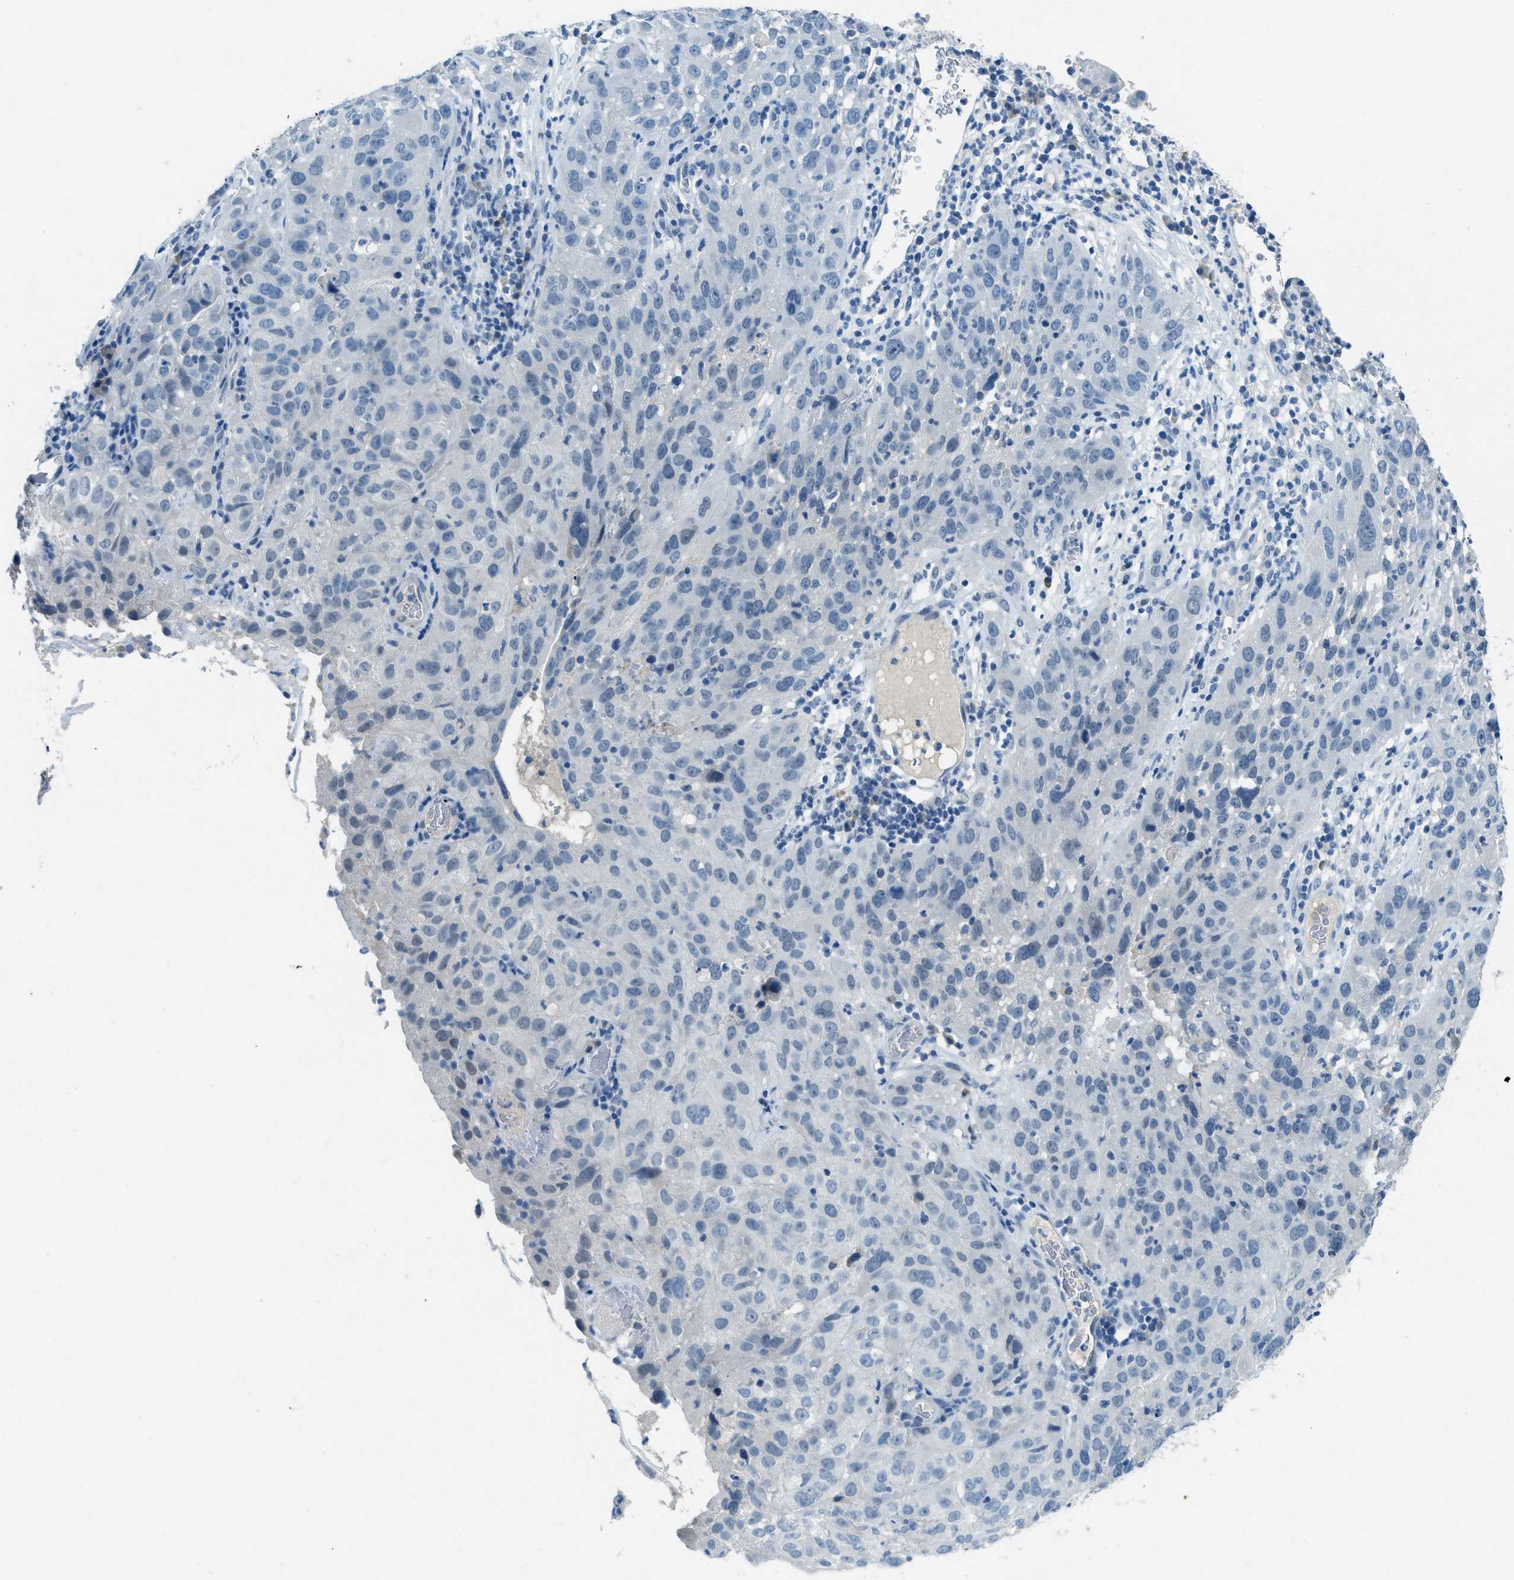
{"staining": {"intensity": "negative", "quantity": "none", "location": "none"}, "tissue": "cervical cancer", "cell_type": "Tumor cells", "image_type": "cancer", "snomed": [{"axis": "morphology", "description": "Squamous cell carcinoma, NOS"}, {"axis": "topography", "description": "Cervix"}], "caption": "A histopathology image of human cervical cancer is negative for staining in tumor cells. Brightfield microscopy of IHC stained with DAB (3,3'-diaminobenzidine) (brown) and hematoxylin (blue), captured at high magnification.", "gene": "KLHL8", "patient": {"sex": "female", "age": 32}}